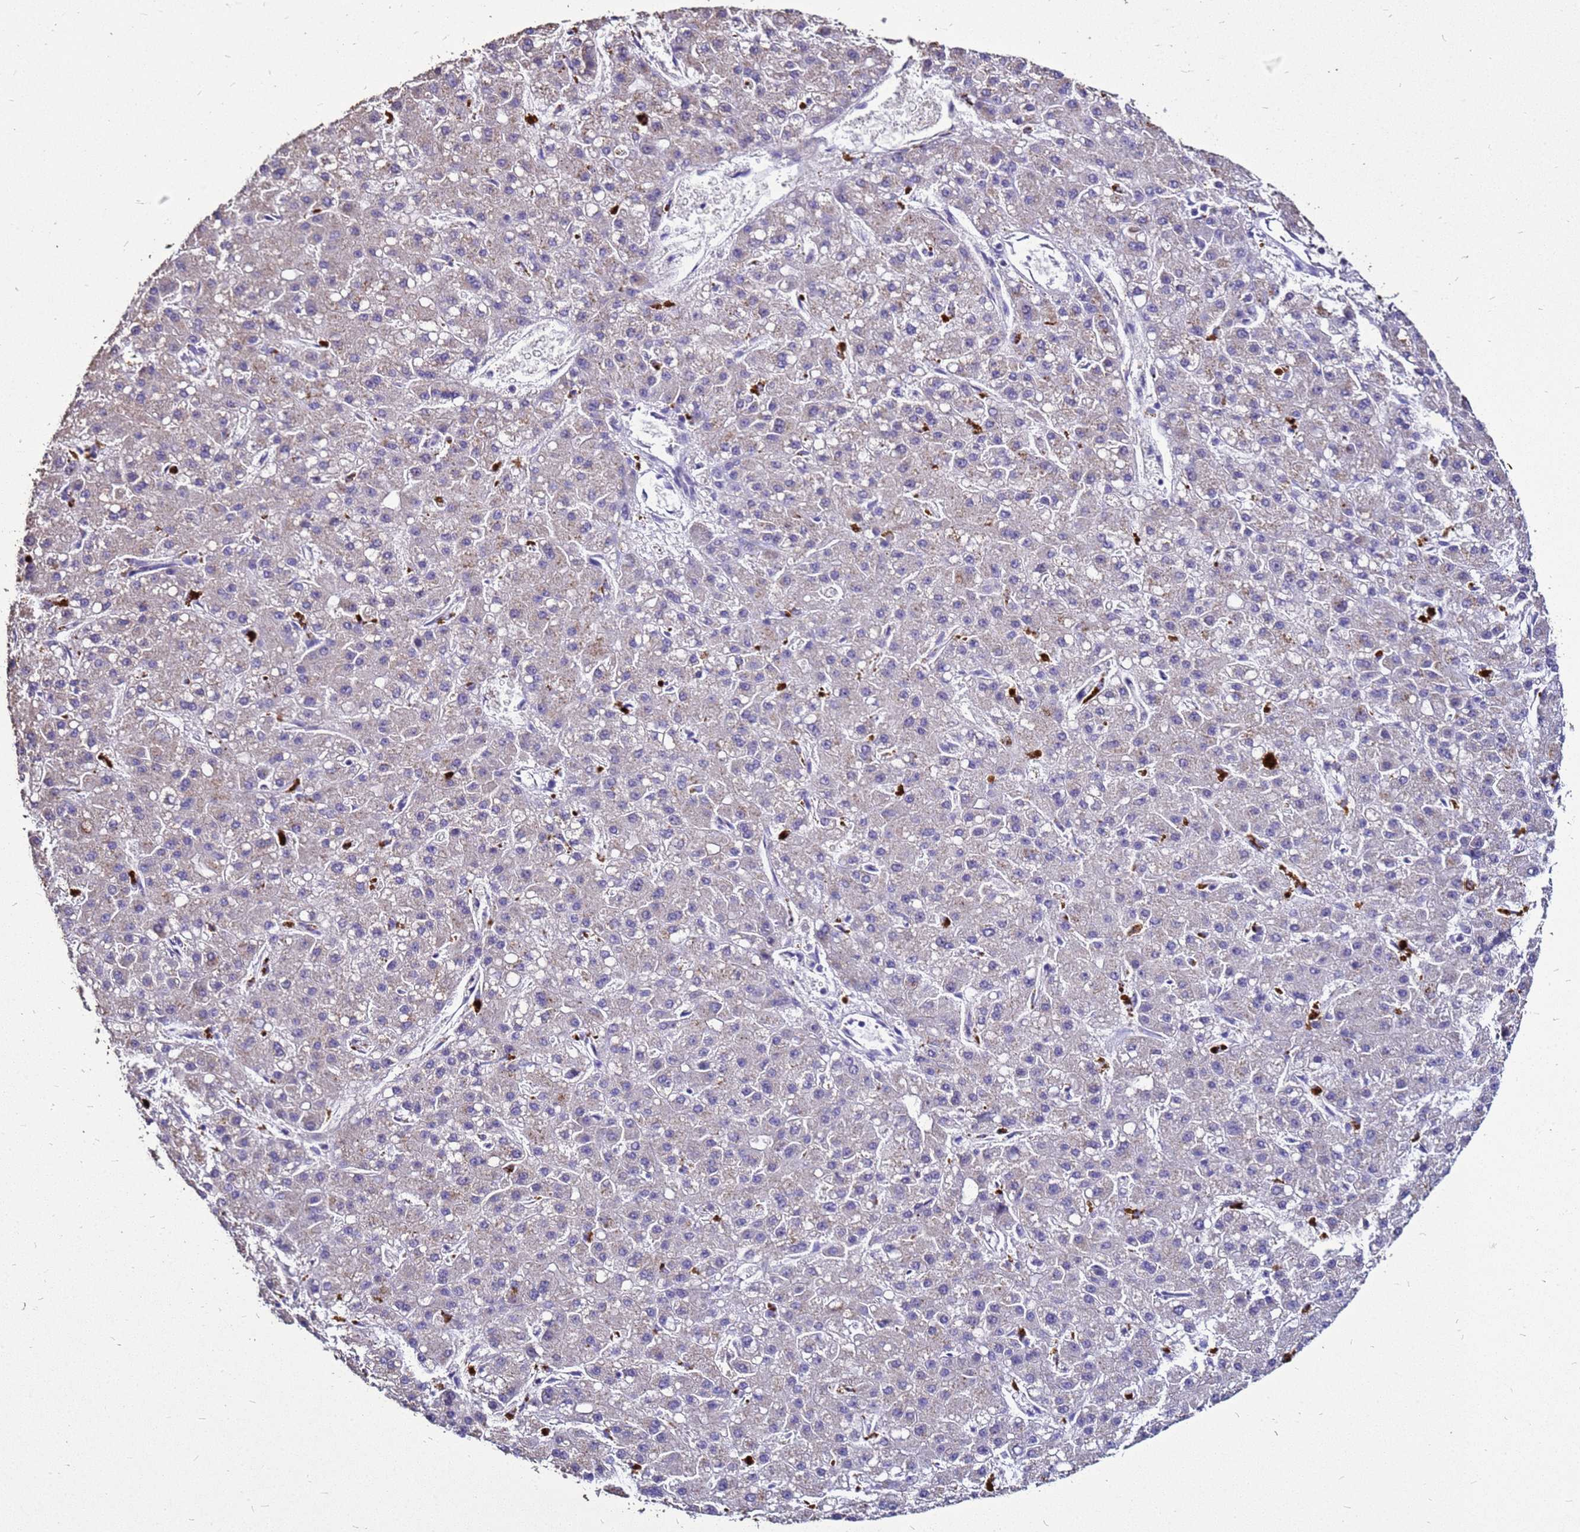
{"staining": {"intensity": "negative", "quantity": "none", "location": "none"}, "tissue": "liver cancer", "cell_type": "Tumor cells", "image_type": "cancer", "snomed": [{"axis": "morphology", "description": "Carcinoma, Hepatocellular, NOS"}, {"axis": "topography", "description": "Liver"}], "caption": "An immunohistochemistry photomicrograph of liver cancer is shown. There is no staining in tumor cells of liver cancer.", "gene": "S100A2", "patient": {"sex": "male", "age": 67}}